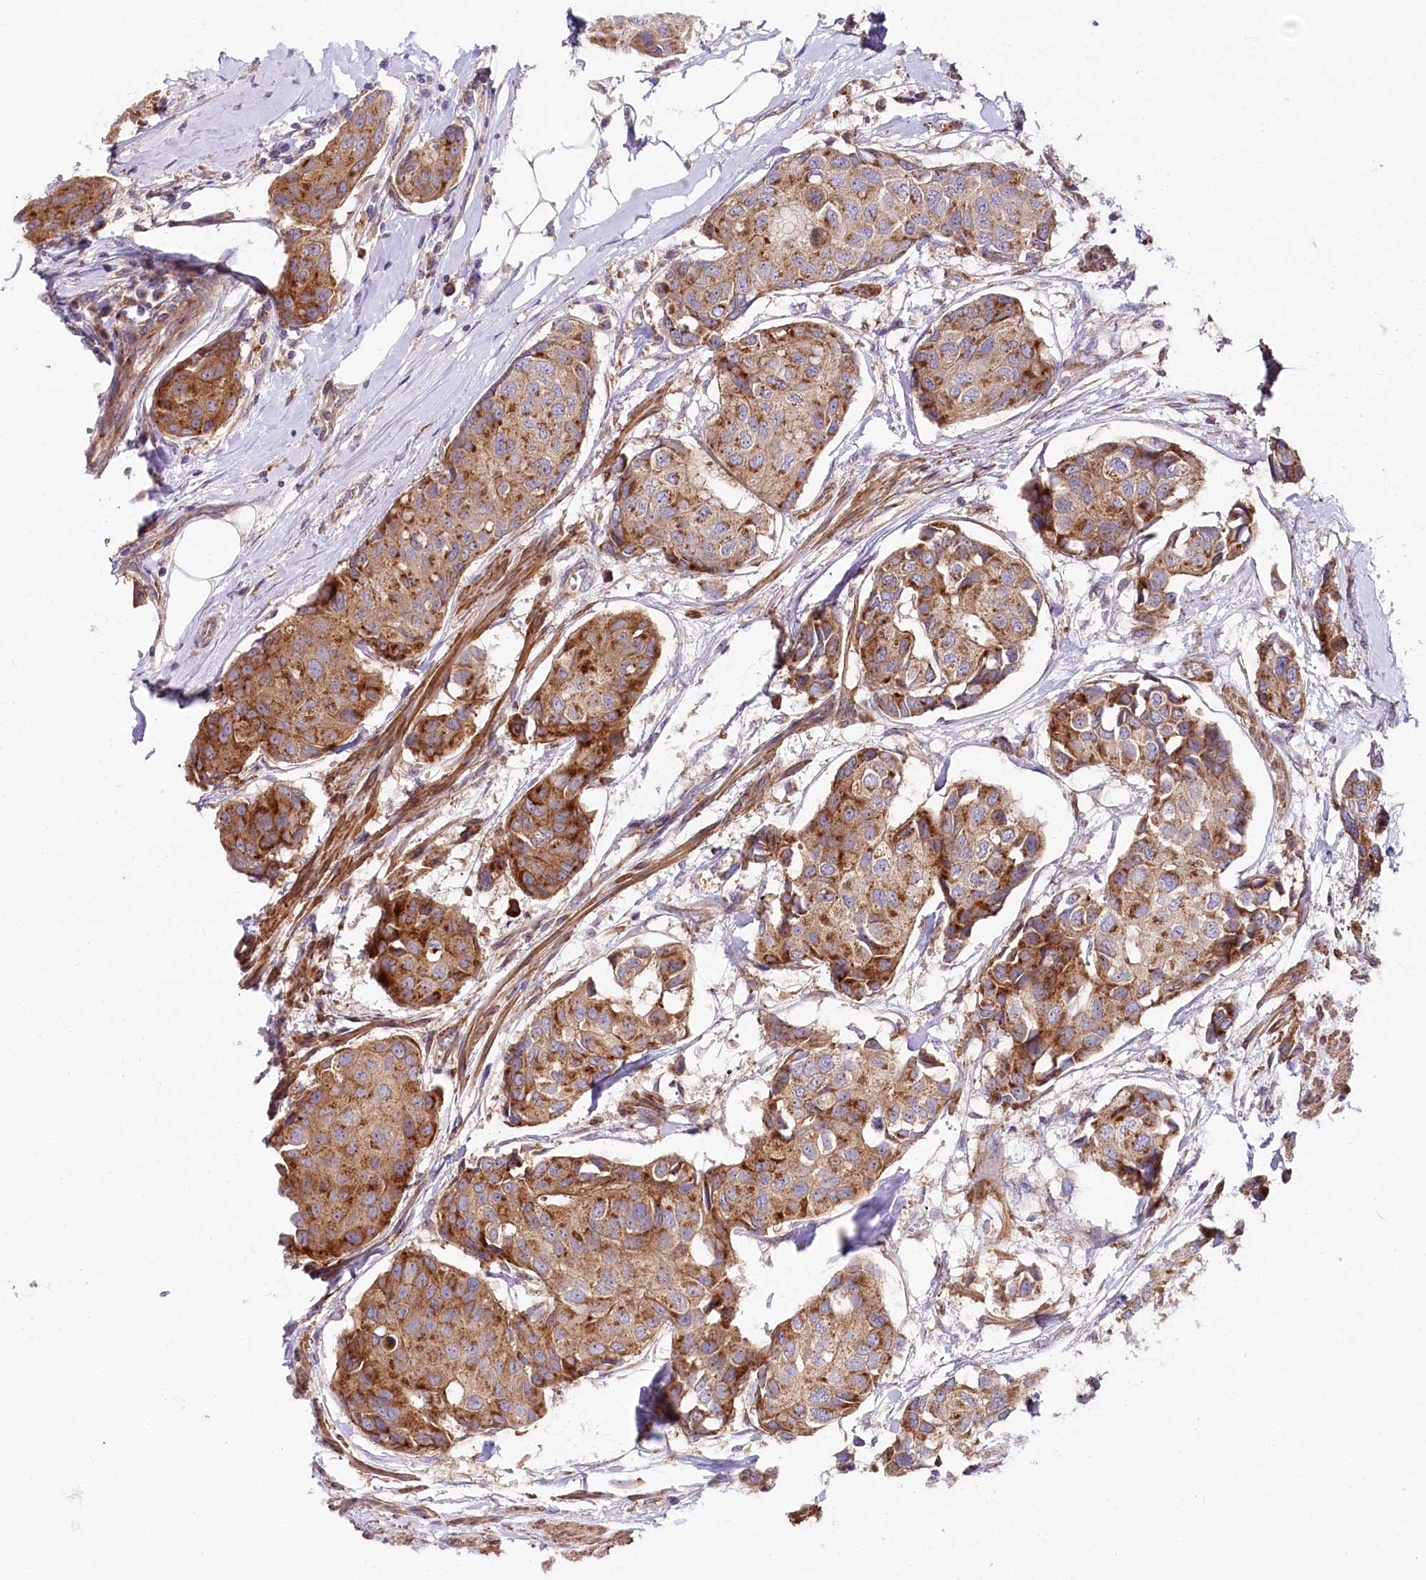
{"staining": {"intensity": "moderate", "quantity": ">75%", "location": "cytoplasmic/membranous"}, "tissue": "breast cancer", "cell_type": "Tumor cells", "image_type": "cancer", "snomed": [{"axis": "morphology", "description": "Duct carcinoma"}, {"axis": "topography", "description": "Breast"}], "caption": "Moderate cytoplasmic/membranous positivity is present in about >75% of tumor cells in breast cancer (invasive ductal carcinoma). (Stains: DAB in brown, nuclei in blue, Microscopy: brightfield microscopy at high magnification).", "gene": "STX6", "patient": {"sex": "female", "age": 80}}